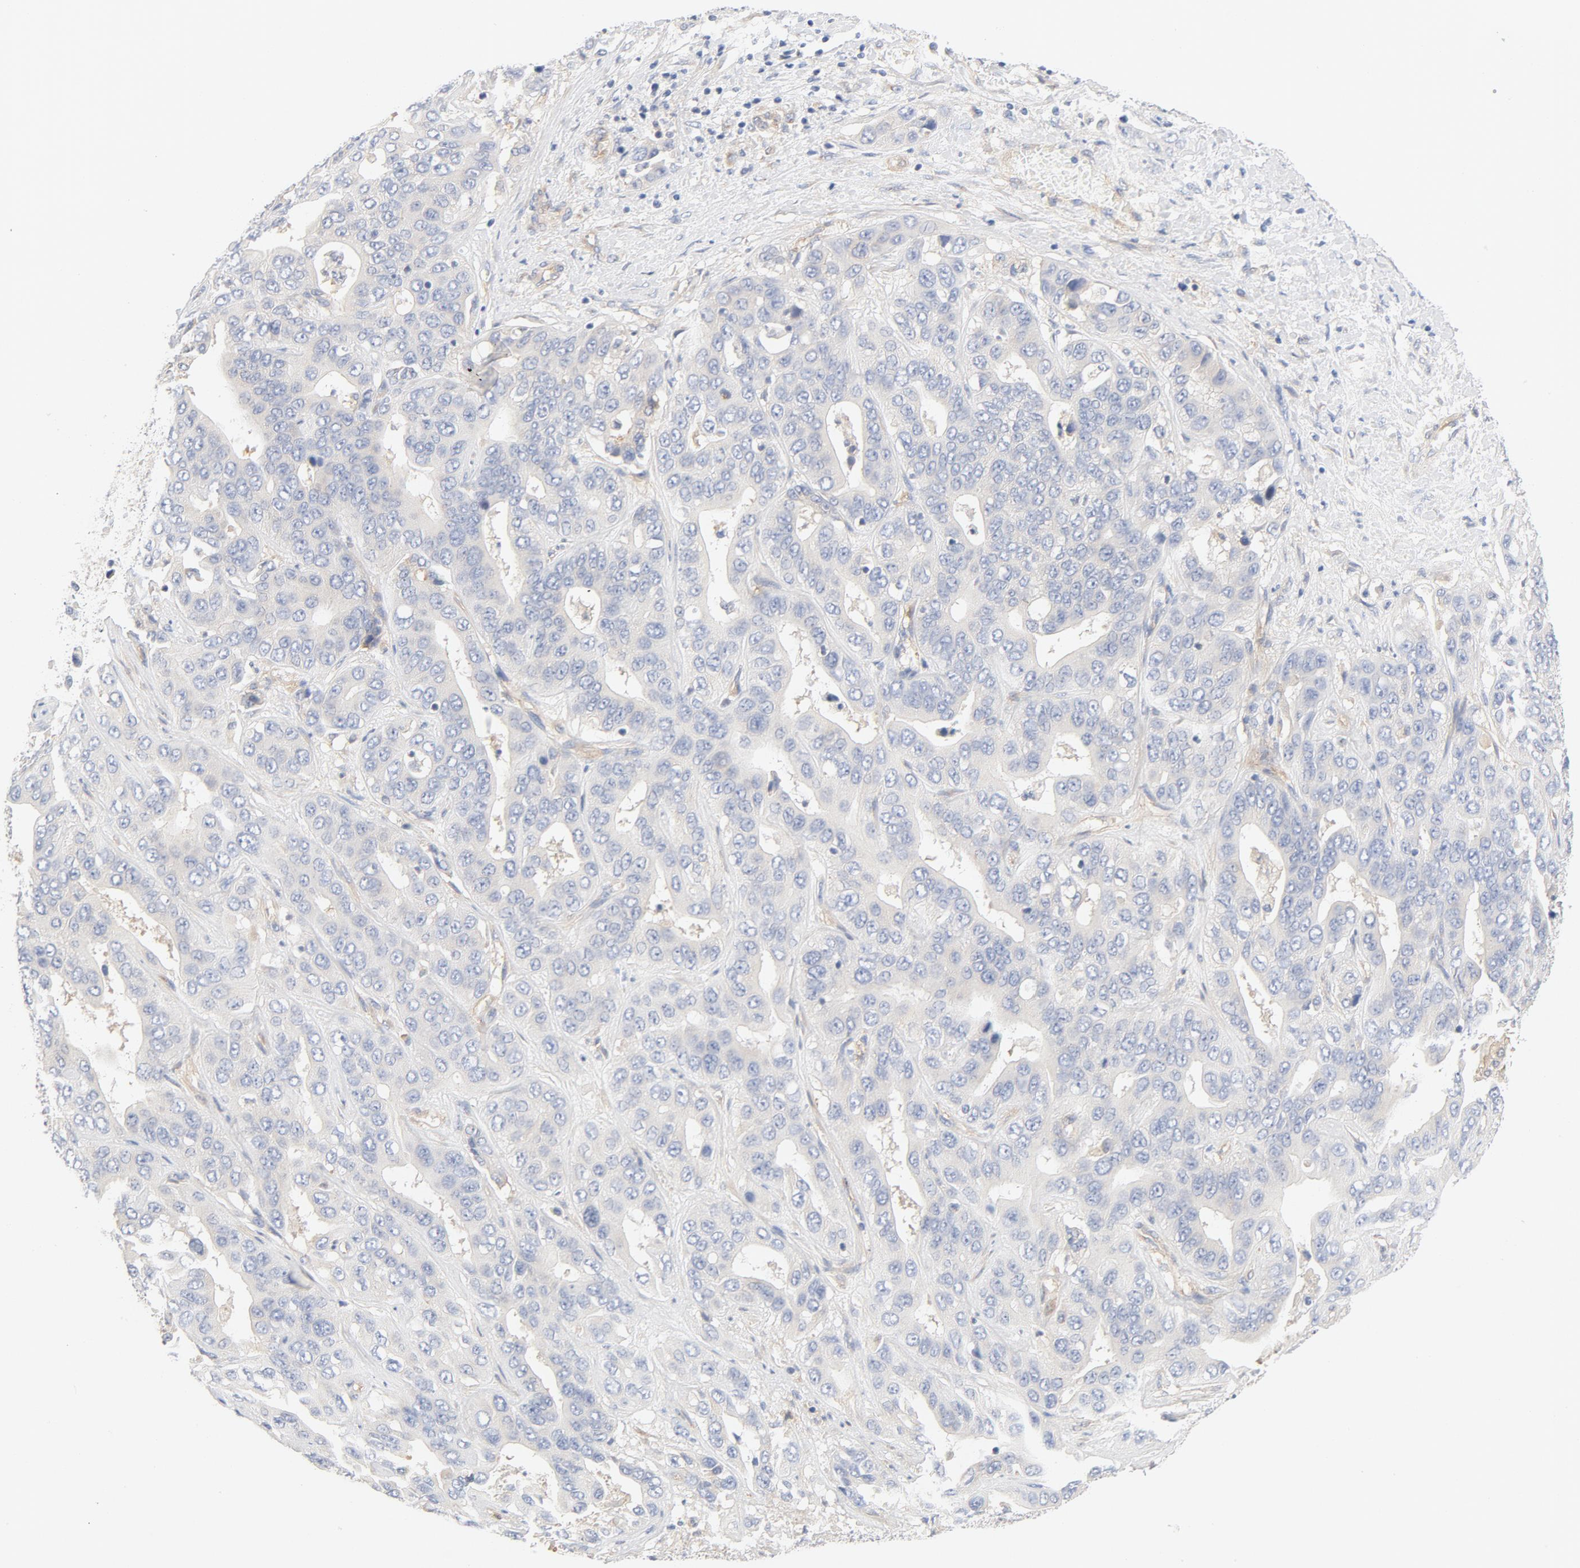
{"staining": {"intensity": "negative", "quantity": "none", "location": "none"}, "tissue": "liver cancer", "cell_type": "Tumor cells", "image_type": "cancer", "snomed": [{"axis": "morphology", "description": "Cholangiocarcinoma"}, {"axis": "topography", "description": "Liver"}], "caption": "High magnification brightfield microscopy of liver cholangiocarcinoma stained with DAB (3,3'-diaminobenzidine) (brown) and counterstained with hematoxylin (blue): tumor cells show no significant positivity. Nuclei are stained in blue.", "gene": "DYNC1H1", "patient": {"sex": "female", "age": 52}}